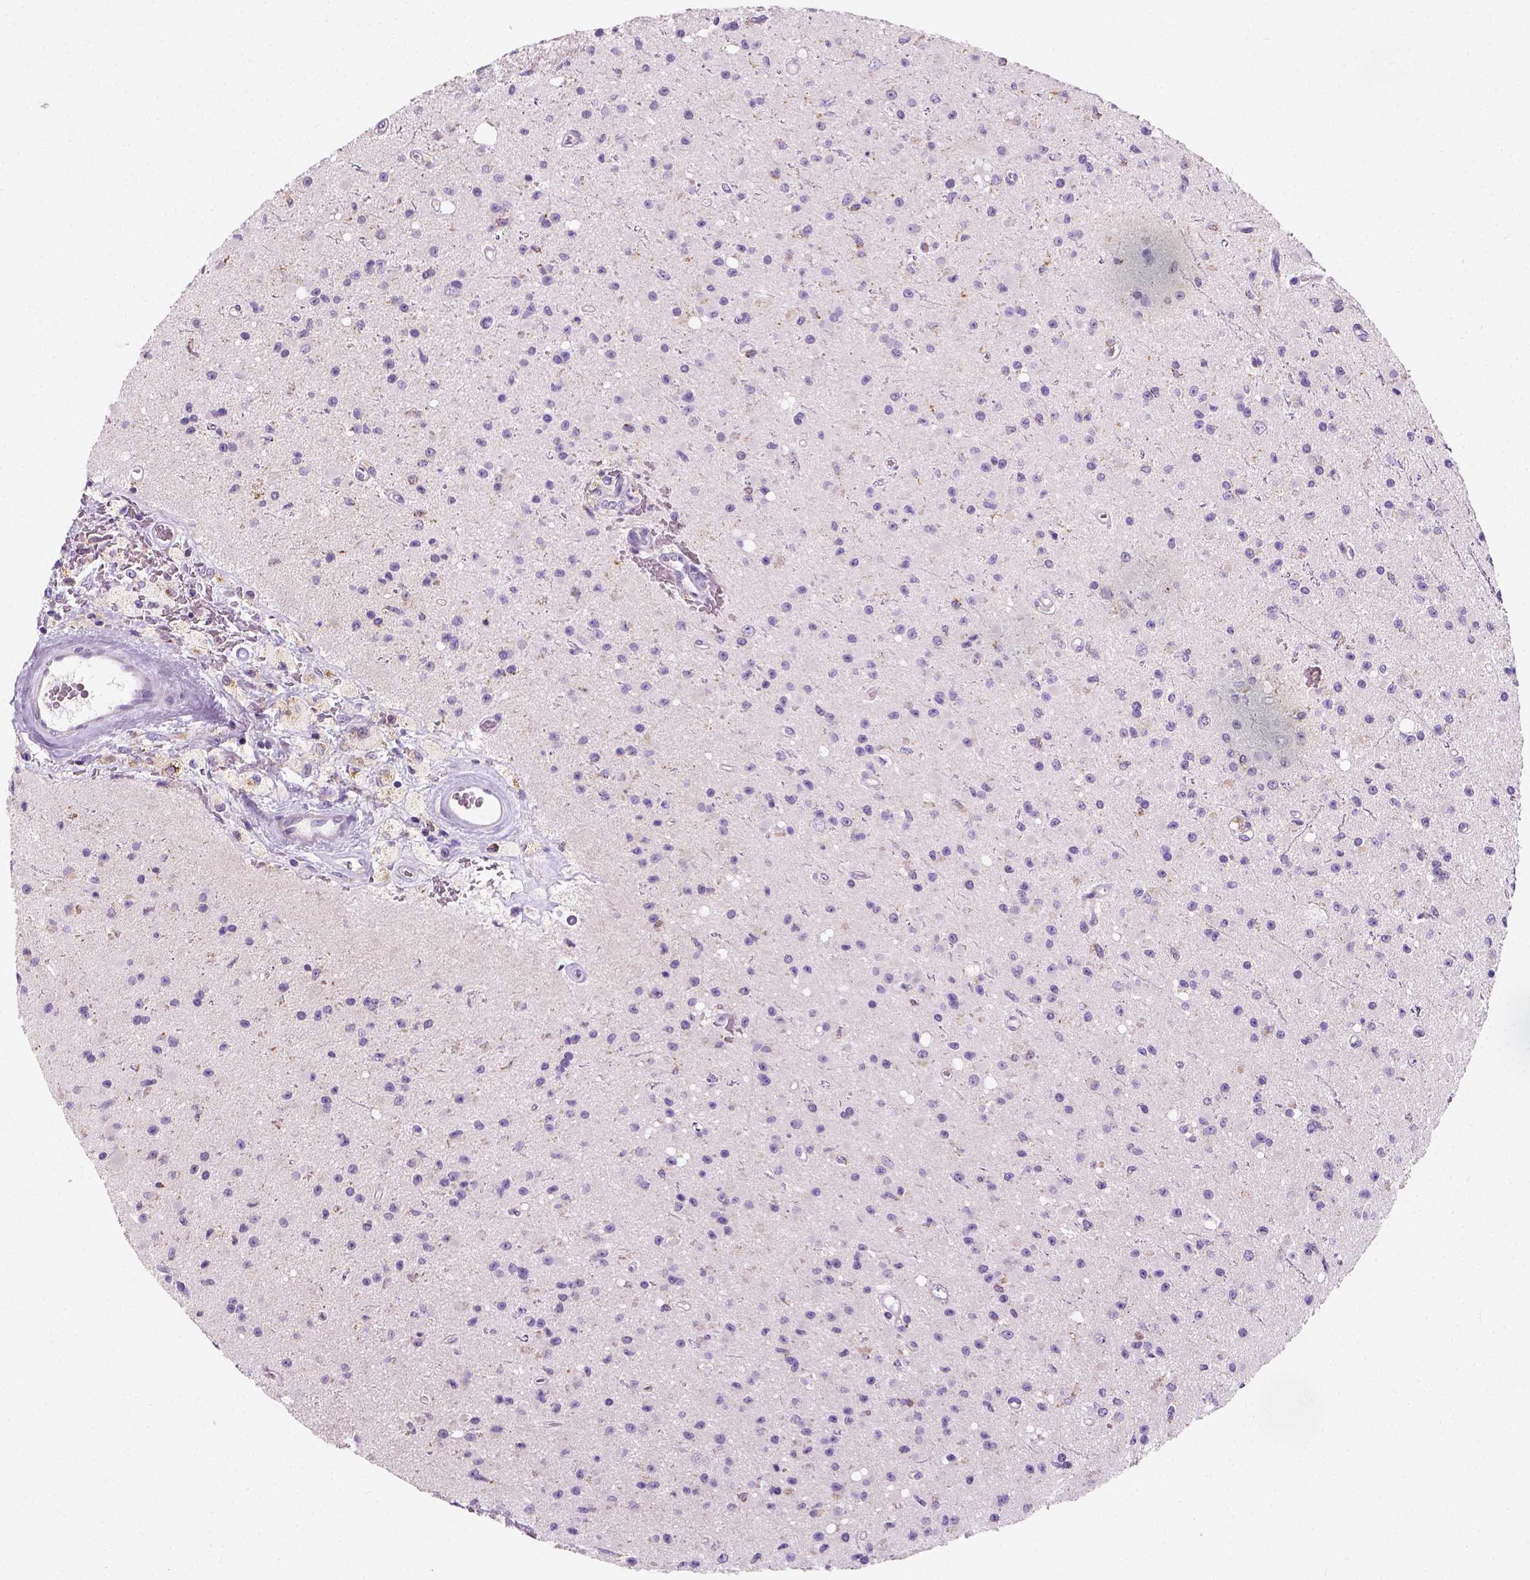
{"staining": {"intensity": "negative", "quantity": "none", "location": "none"}, "tissue": "glioma", "cell_type": "Tumor cells", "image_type": "cancer", "snomed": [{"axis": "morphology", "description": "Glioma, malignant, High grade"}, {"axis": "topography", "description": "Brain"}], "caption": "DAB immunohistochemical staining of human glioma reveals no significant staining in tumor cells.", "gene": "CHODL", "patient": {"sex": "male", "age": 36}}